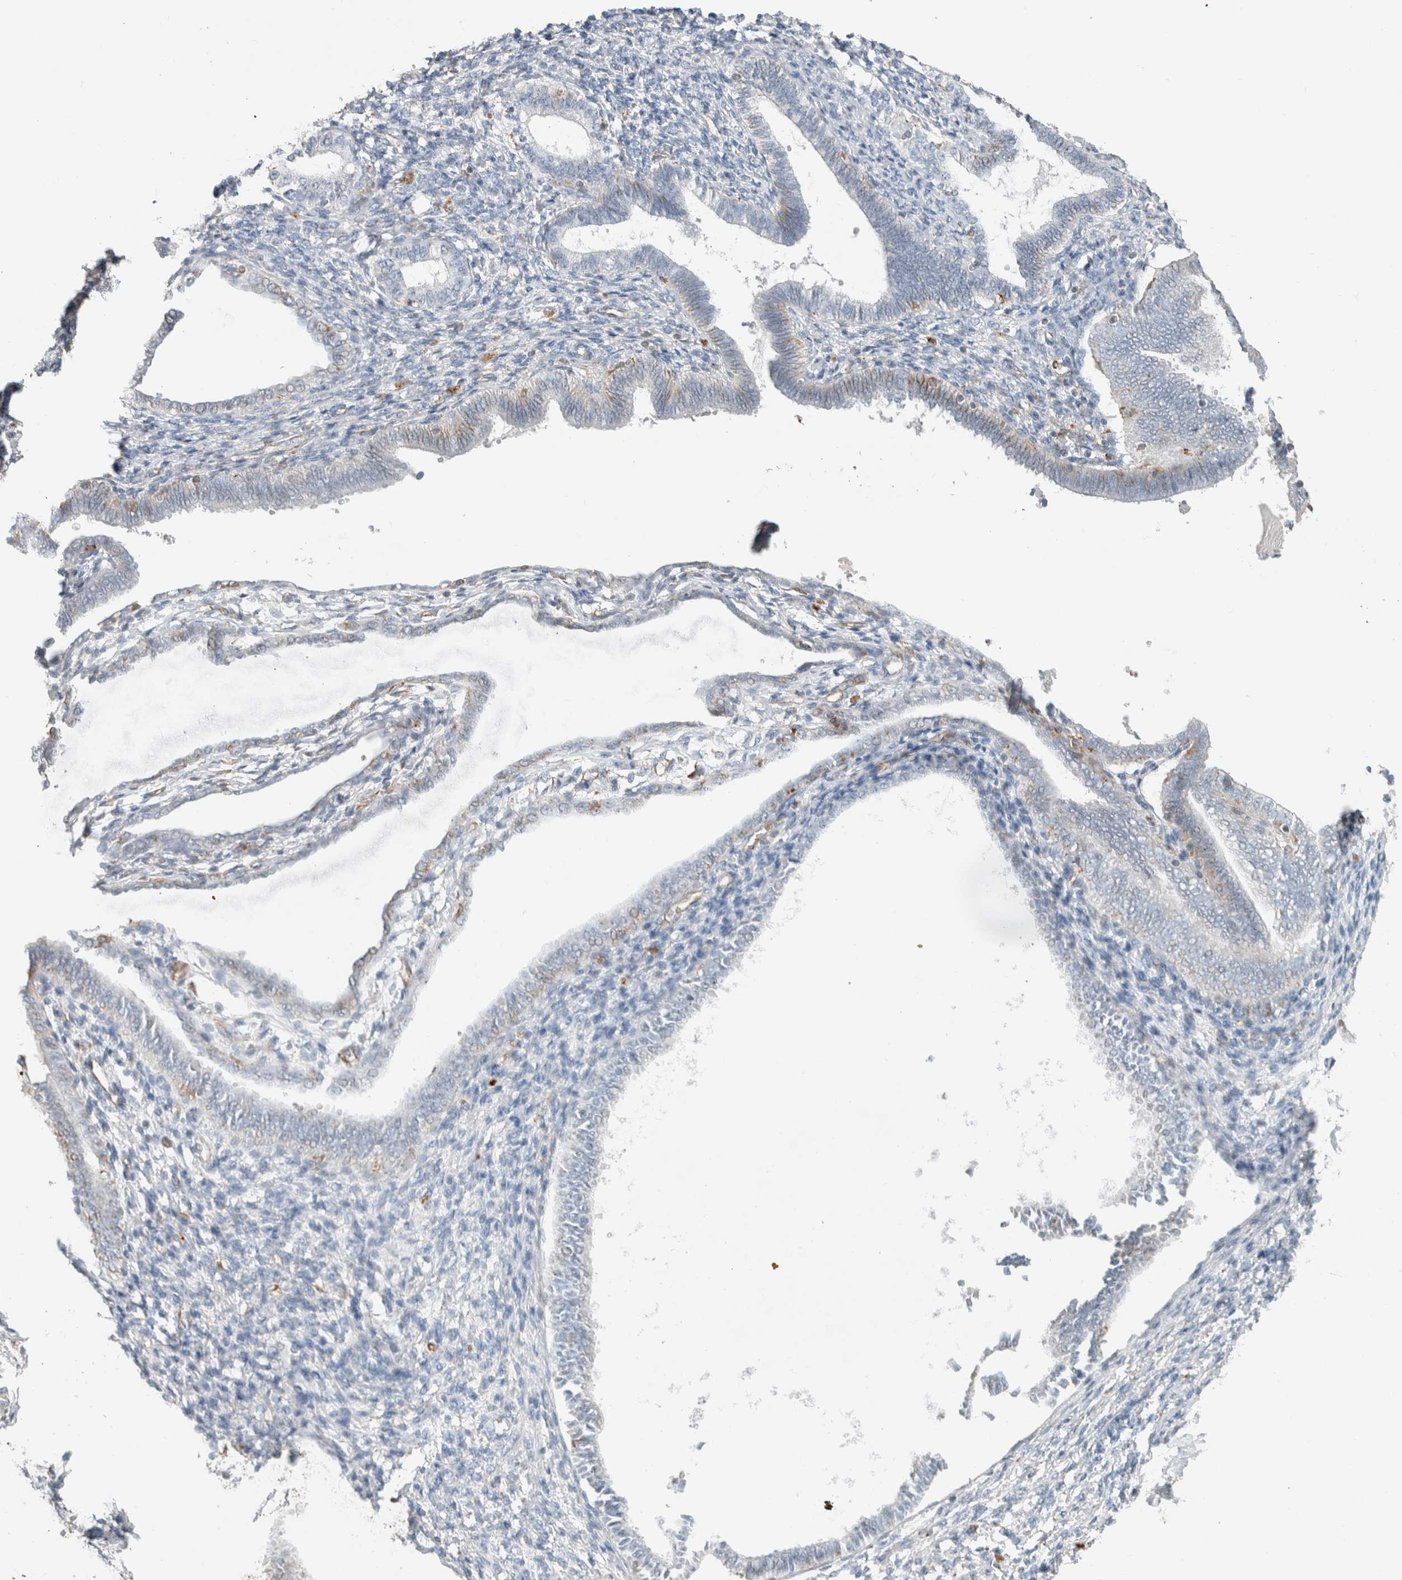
{"staining": {"intensity": "moderate", "quantity": "<25%", "location": "cytoplasmic/membranous"}, "tissue": "endometrium", "cell_type": "Cells in endometrial stroma", "image_type": "normal", "snomed": [{"axis": "morphology", "description": "Normal tissue, NOS"}, {"axis": "topography", "description": "Endometrium"}], "caption": "Benign endometrium shows moderate cytoplasmic/membranous expression in about <25% of cells in endometrial stroma.", "gene": "LY86", "patient": {"sex": "female", "age": 77}}